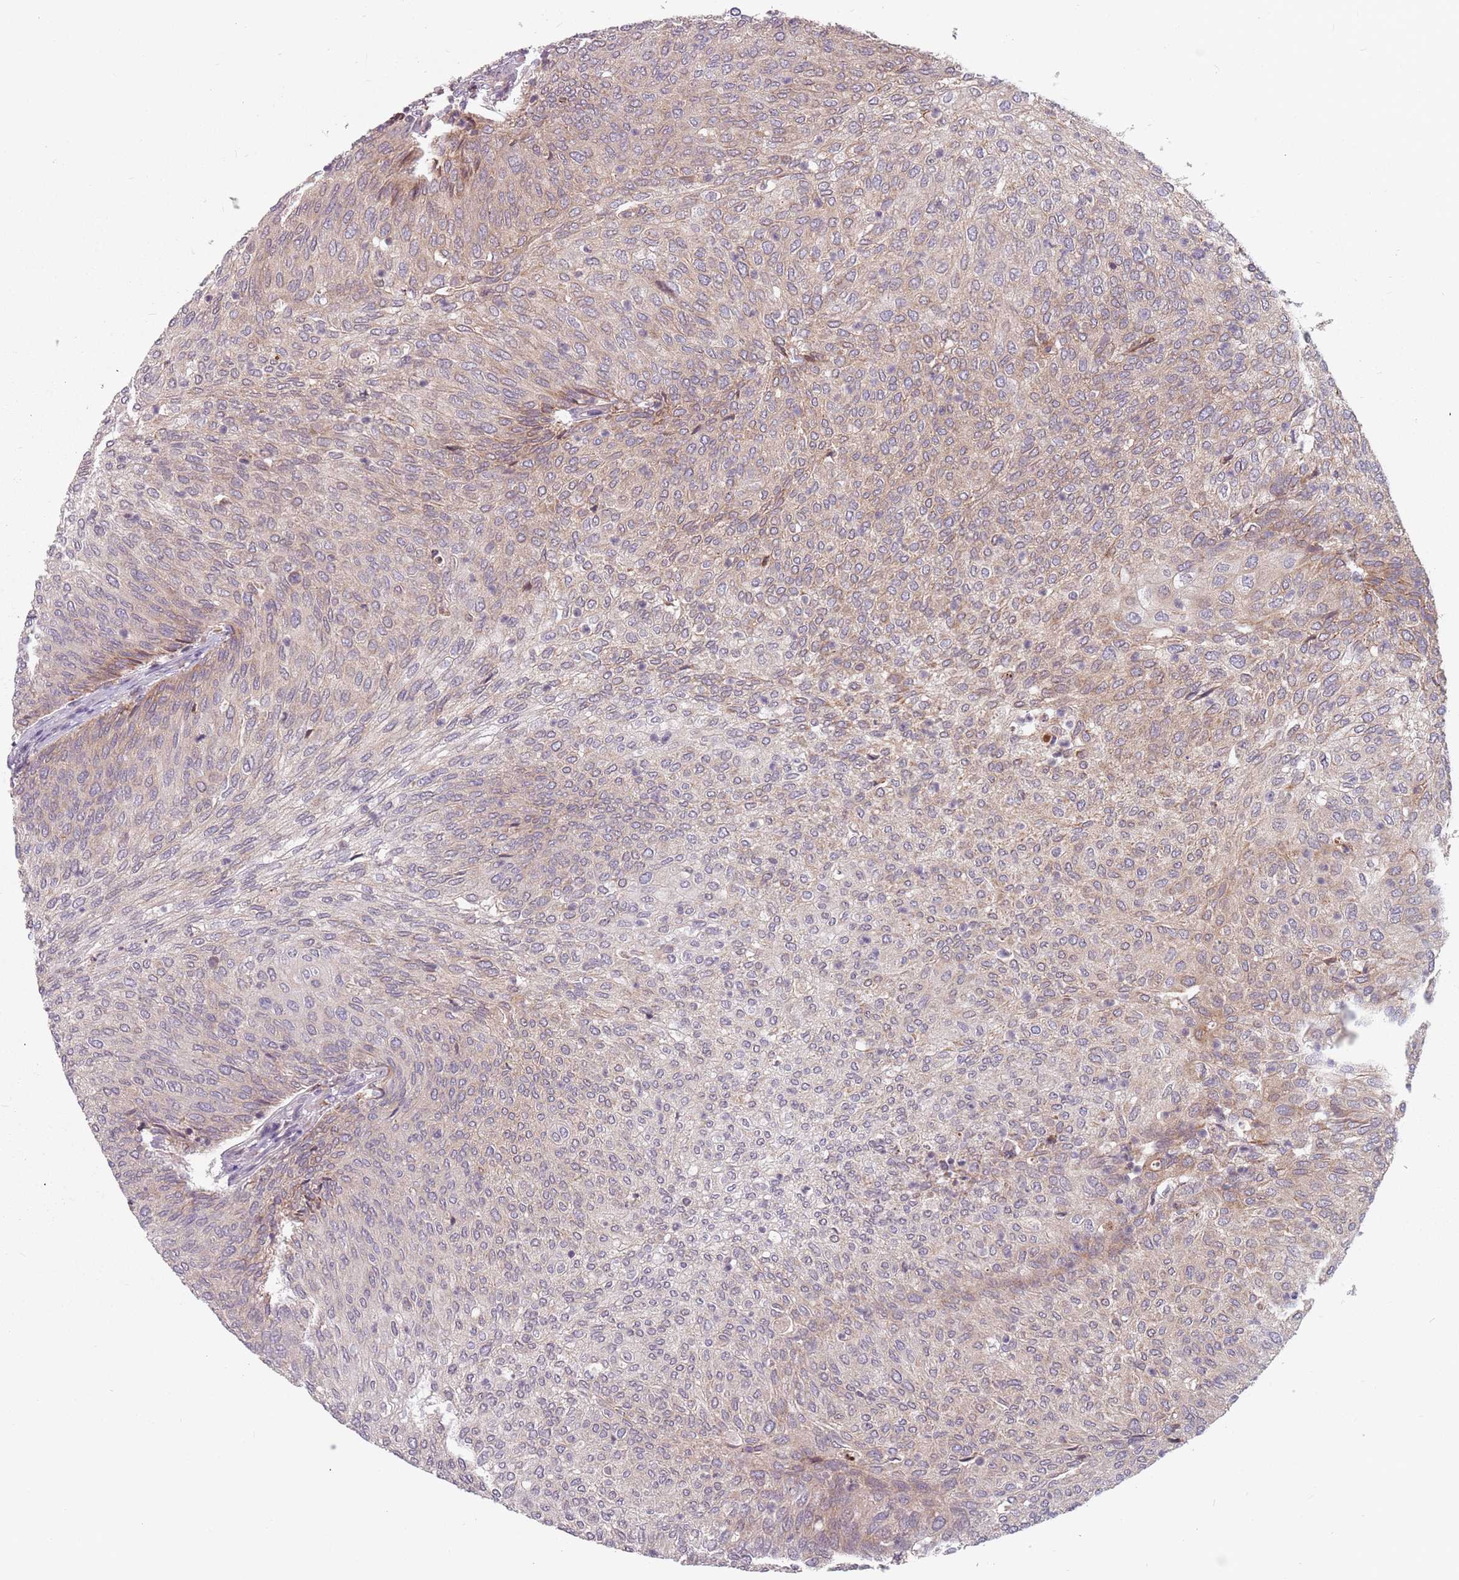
{"staining": {"intensity": "weak", "quantity": "25%-75%", "location": "cytoplasmic/membranous"}, "tissue": "urothelial cancer", "cell_type": "Tumor cells", "image_type": "cancer", "snomed": [{"axis": "morphology", "description": "Urothelial carcinoma, Low grade"}, {"axis": "topography", "description": "Urinary bladder"}], "caption": "A brown stain highlights weak cytoplasmic/membranous staining of a protein in human low-grade urothelial carcinoma tumor cells.", "gene": "ADAL", "patient": {"sex": "female", "age": 79}}